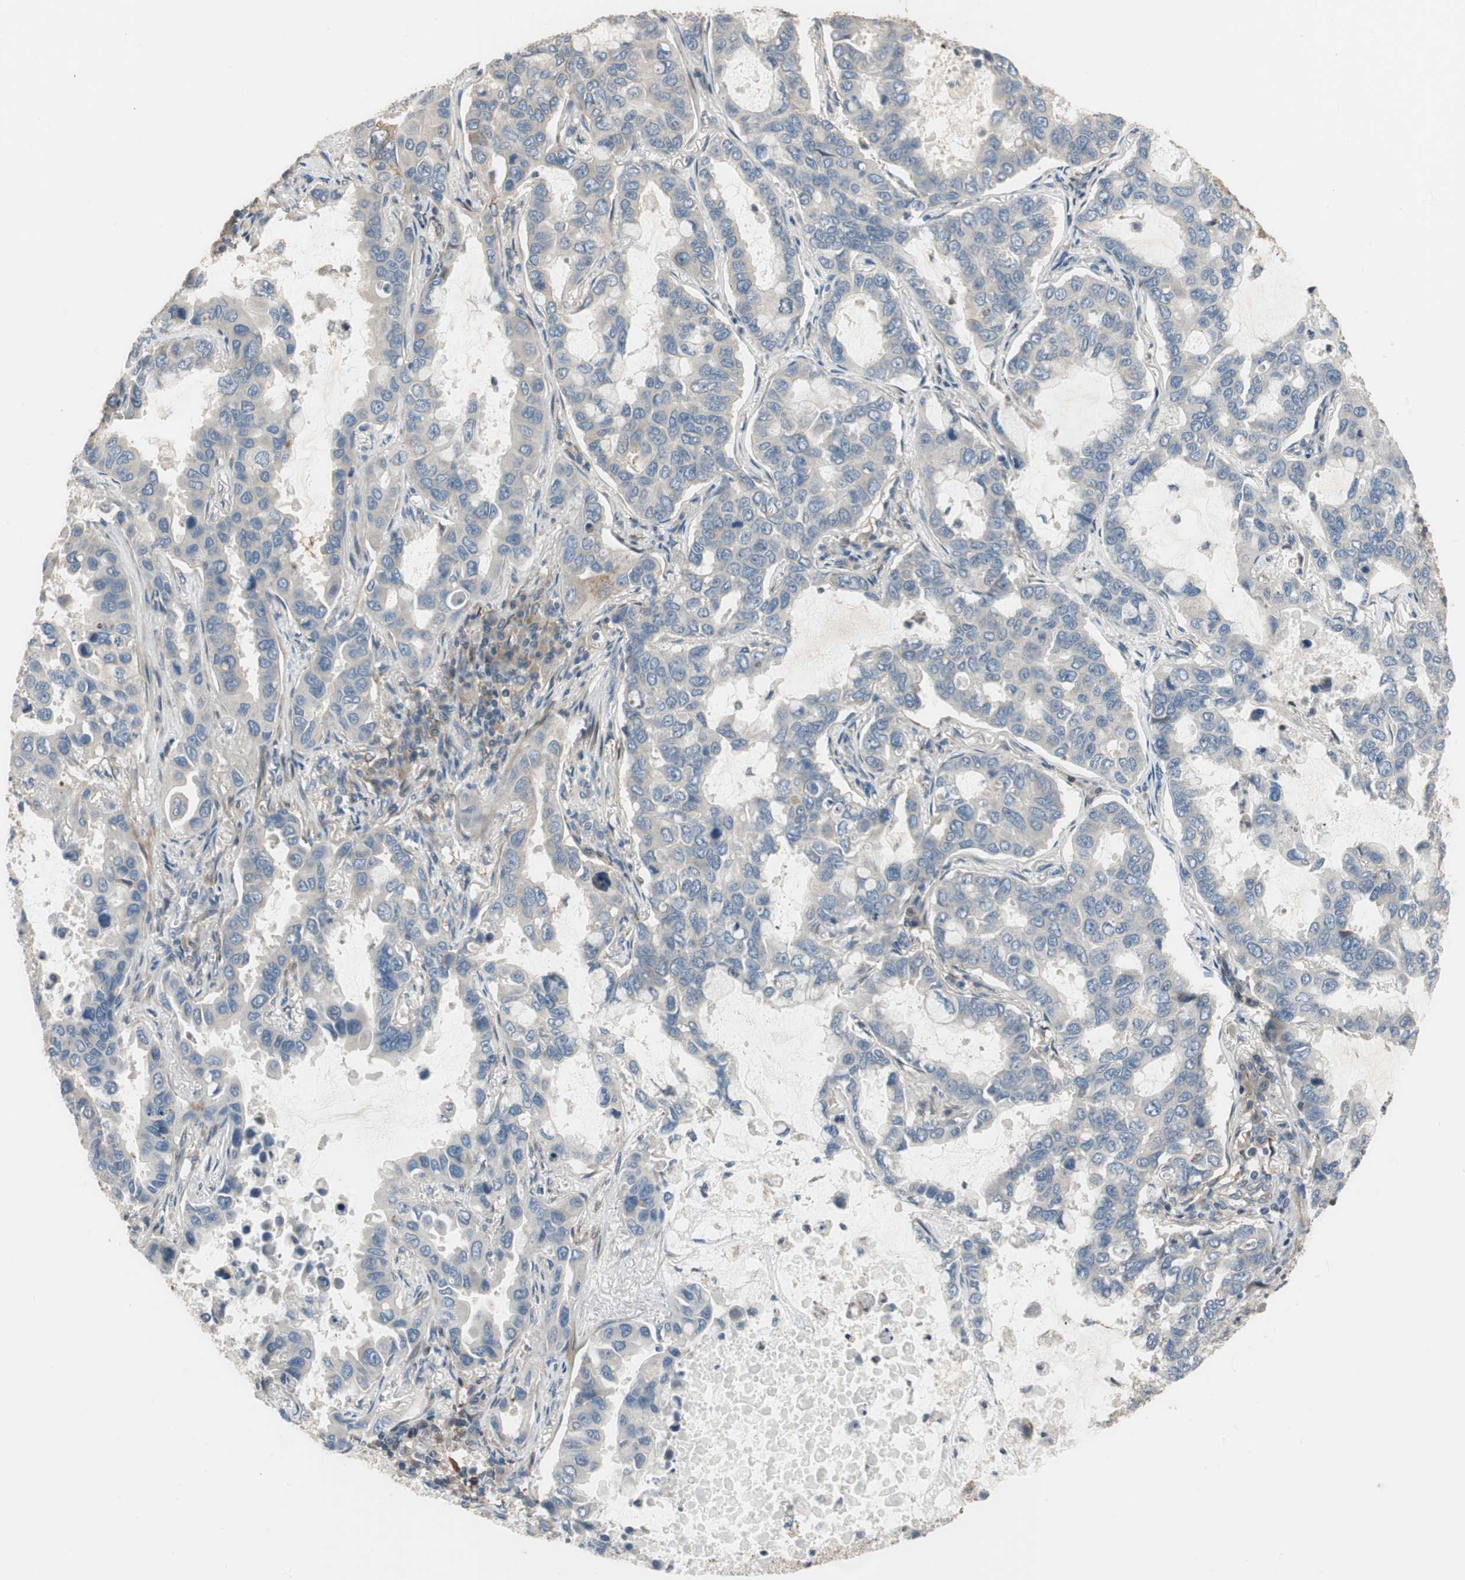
{"staining": {"intensity": "negative", "quantity": "none", "location": "none"}, "tissue": "lung cancer", "cell_type": "Tumor cells", "image_type": "cancer", "snomed": [{"axis": "morphology", "description": "Adenocarcinoma, NOS"}, {"axis": "topography", "description": "Lung"}], "caption": "There is no significant expression in tumor cells of adenocarcinoma (lung).", "gene": "ALPL", "patient": {"sex": "male", "age": 64}}